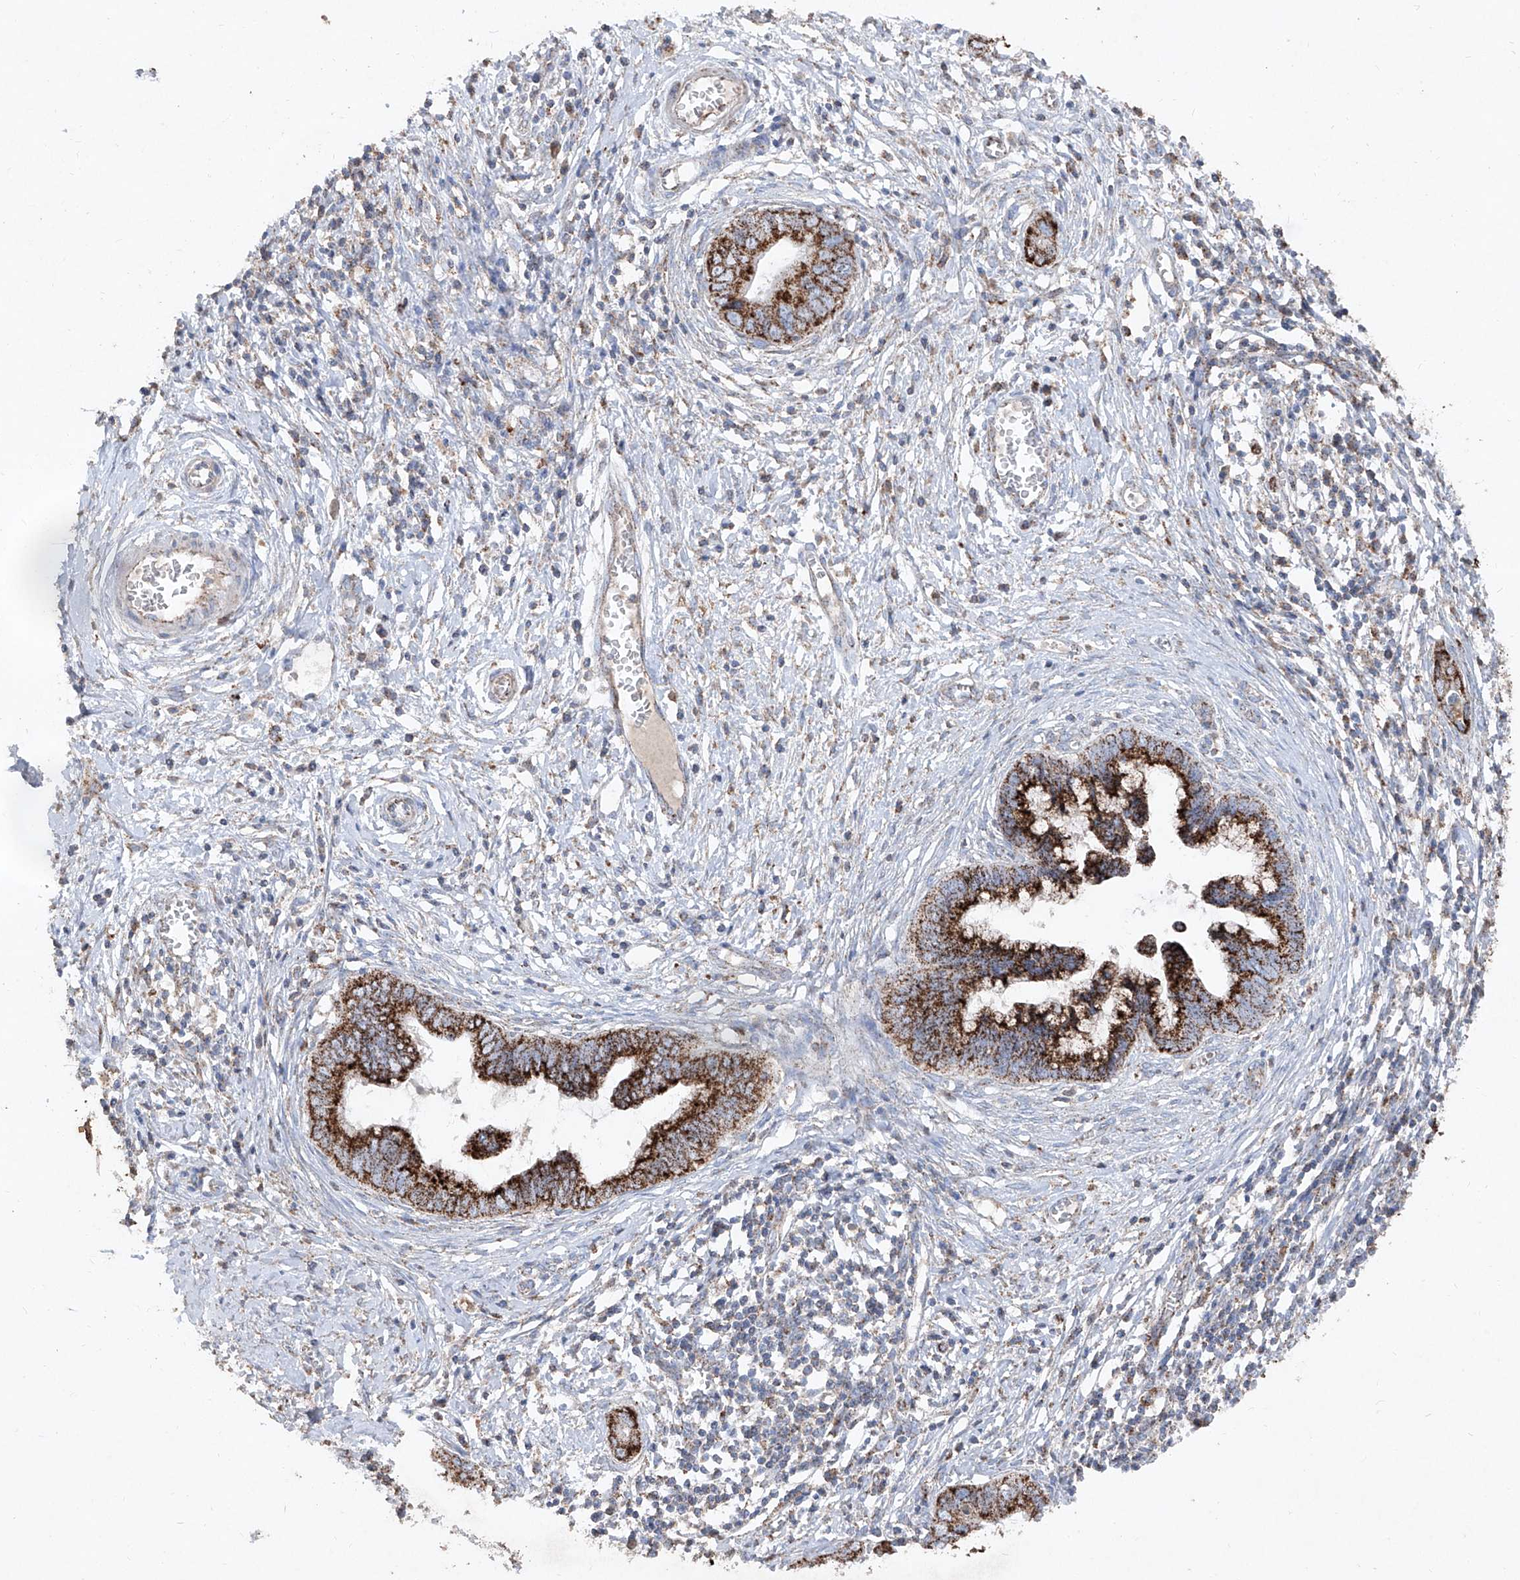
{"staining": {"intensity": "strong", "quantity": ">75%", "location": "cytoplasmic/membranous"}, "tissue": "cervical cancer", "cell_type": "Tumor cells", "image_type": "cancer", "snomed": [{"axis": "morphology", "description": "Adenocarcinoma, NOS"}, {"axis": "topography", "description": "Cervix"}], "caption": "Immunohistochemical staining of adenocarcinoma (cervical) demonstrates strong cytoplasmic/membranous protein positivity in approximately >75% of tumor cells.", "gene": "ABCD3", "patient": {"sex": "female", "age": 44}}